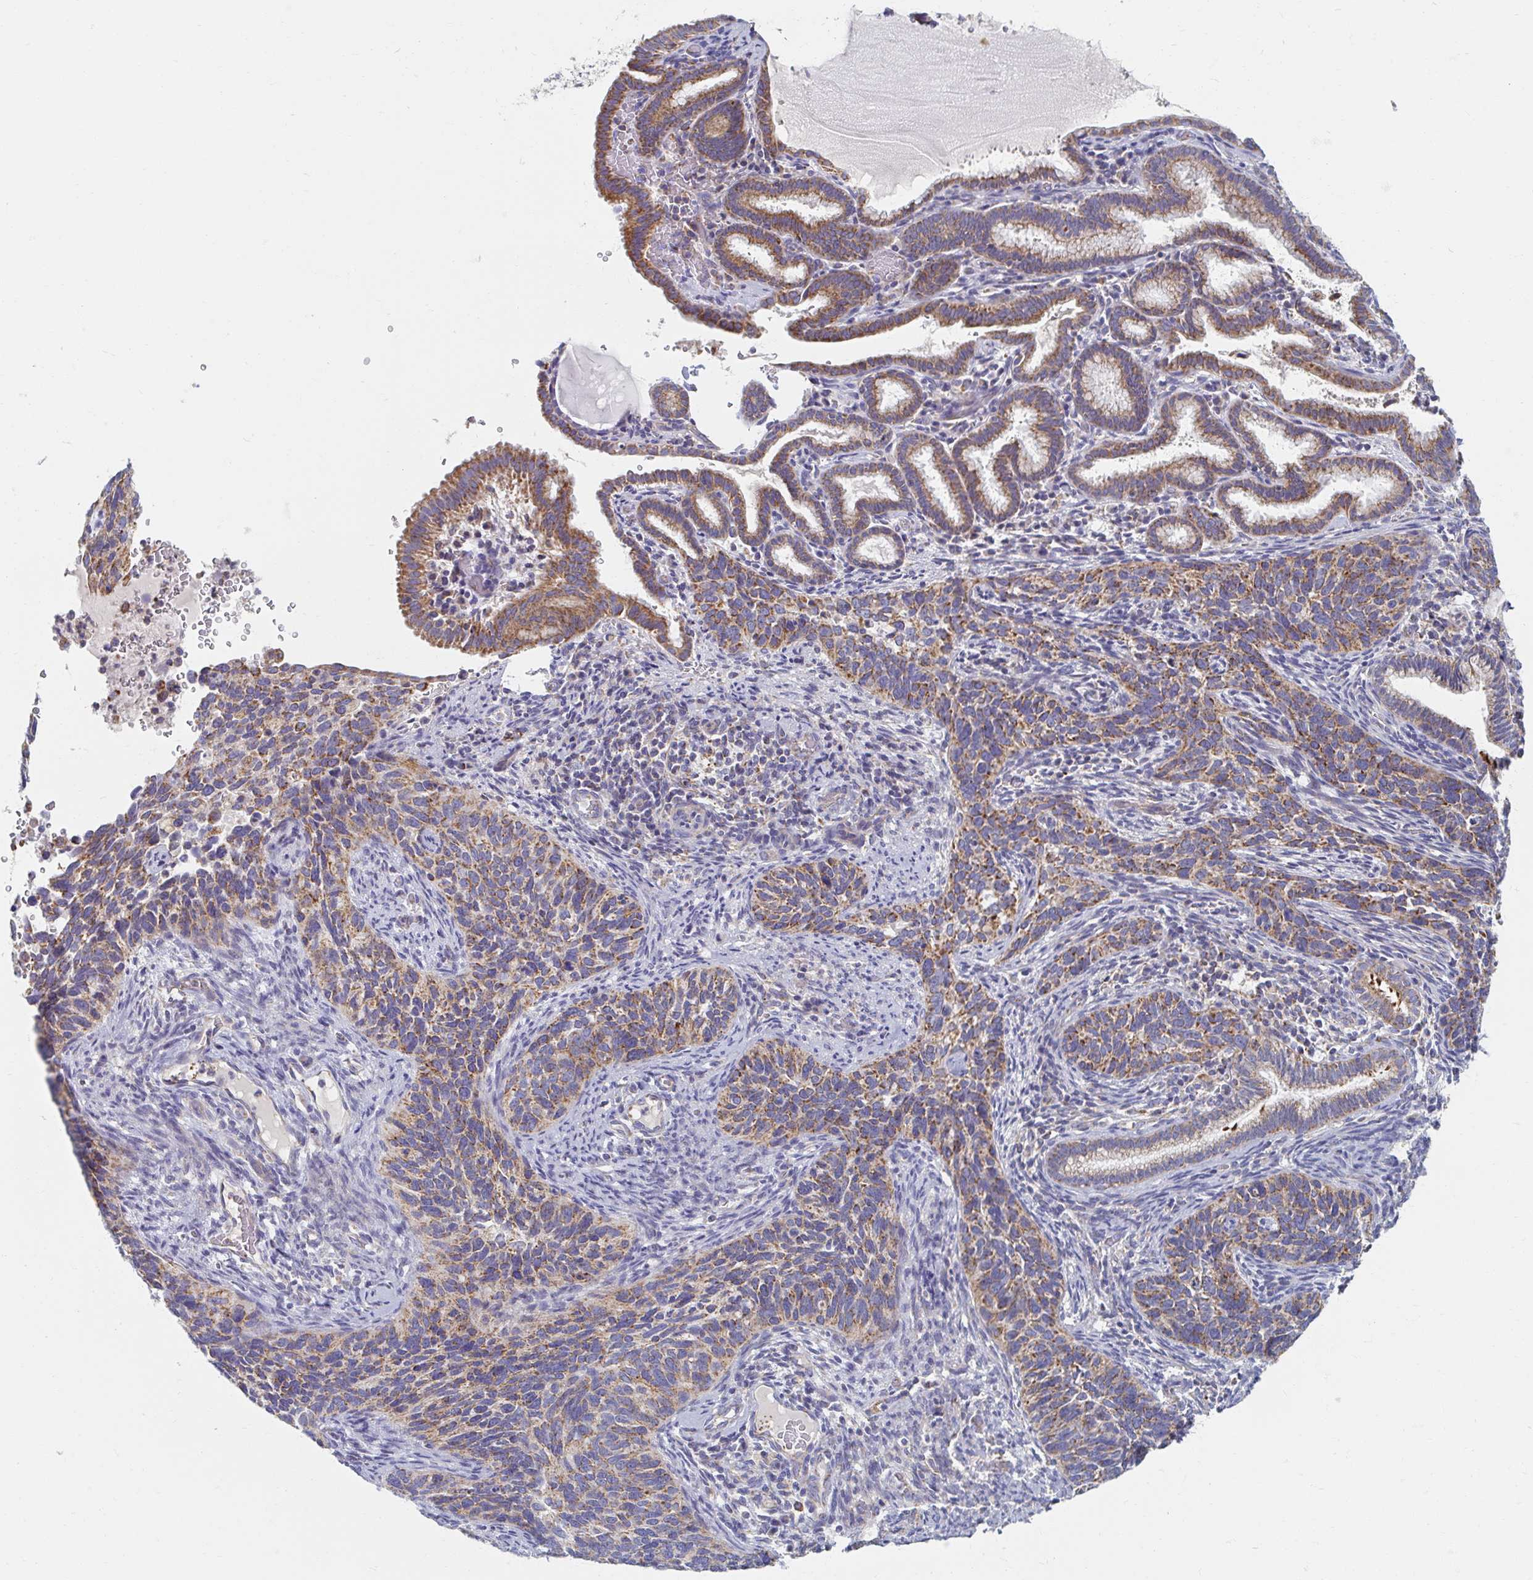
{"staining": {"intensity": "moderate", "quantity": ">75%", "location": "cytoplasmic/membranous"}, "tissue": "cervical cancer", "cell_type": "Tumor cells", "image_type": "cancer", "snomed": [{"axis": "morphology", "description": "Squamous cell carcinoma, NOS"}, {"axis": "topography", "description": "Cervix"}], "caption": "A high-resolution micrograph shows IHC staining of cervical cancer, which shows moderate cytoplasmic/membranous positivity in about >75% of tumor cells.", "gene": "MAVS", "patient": {"sex": "female", "age": 51}}